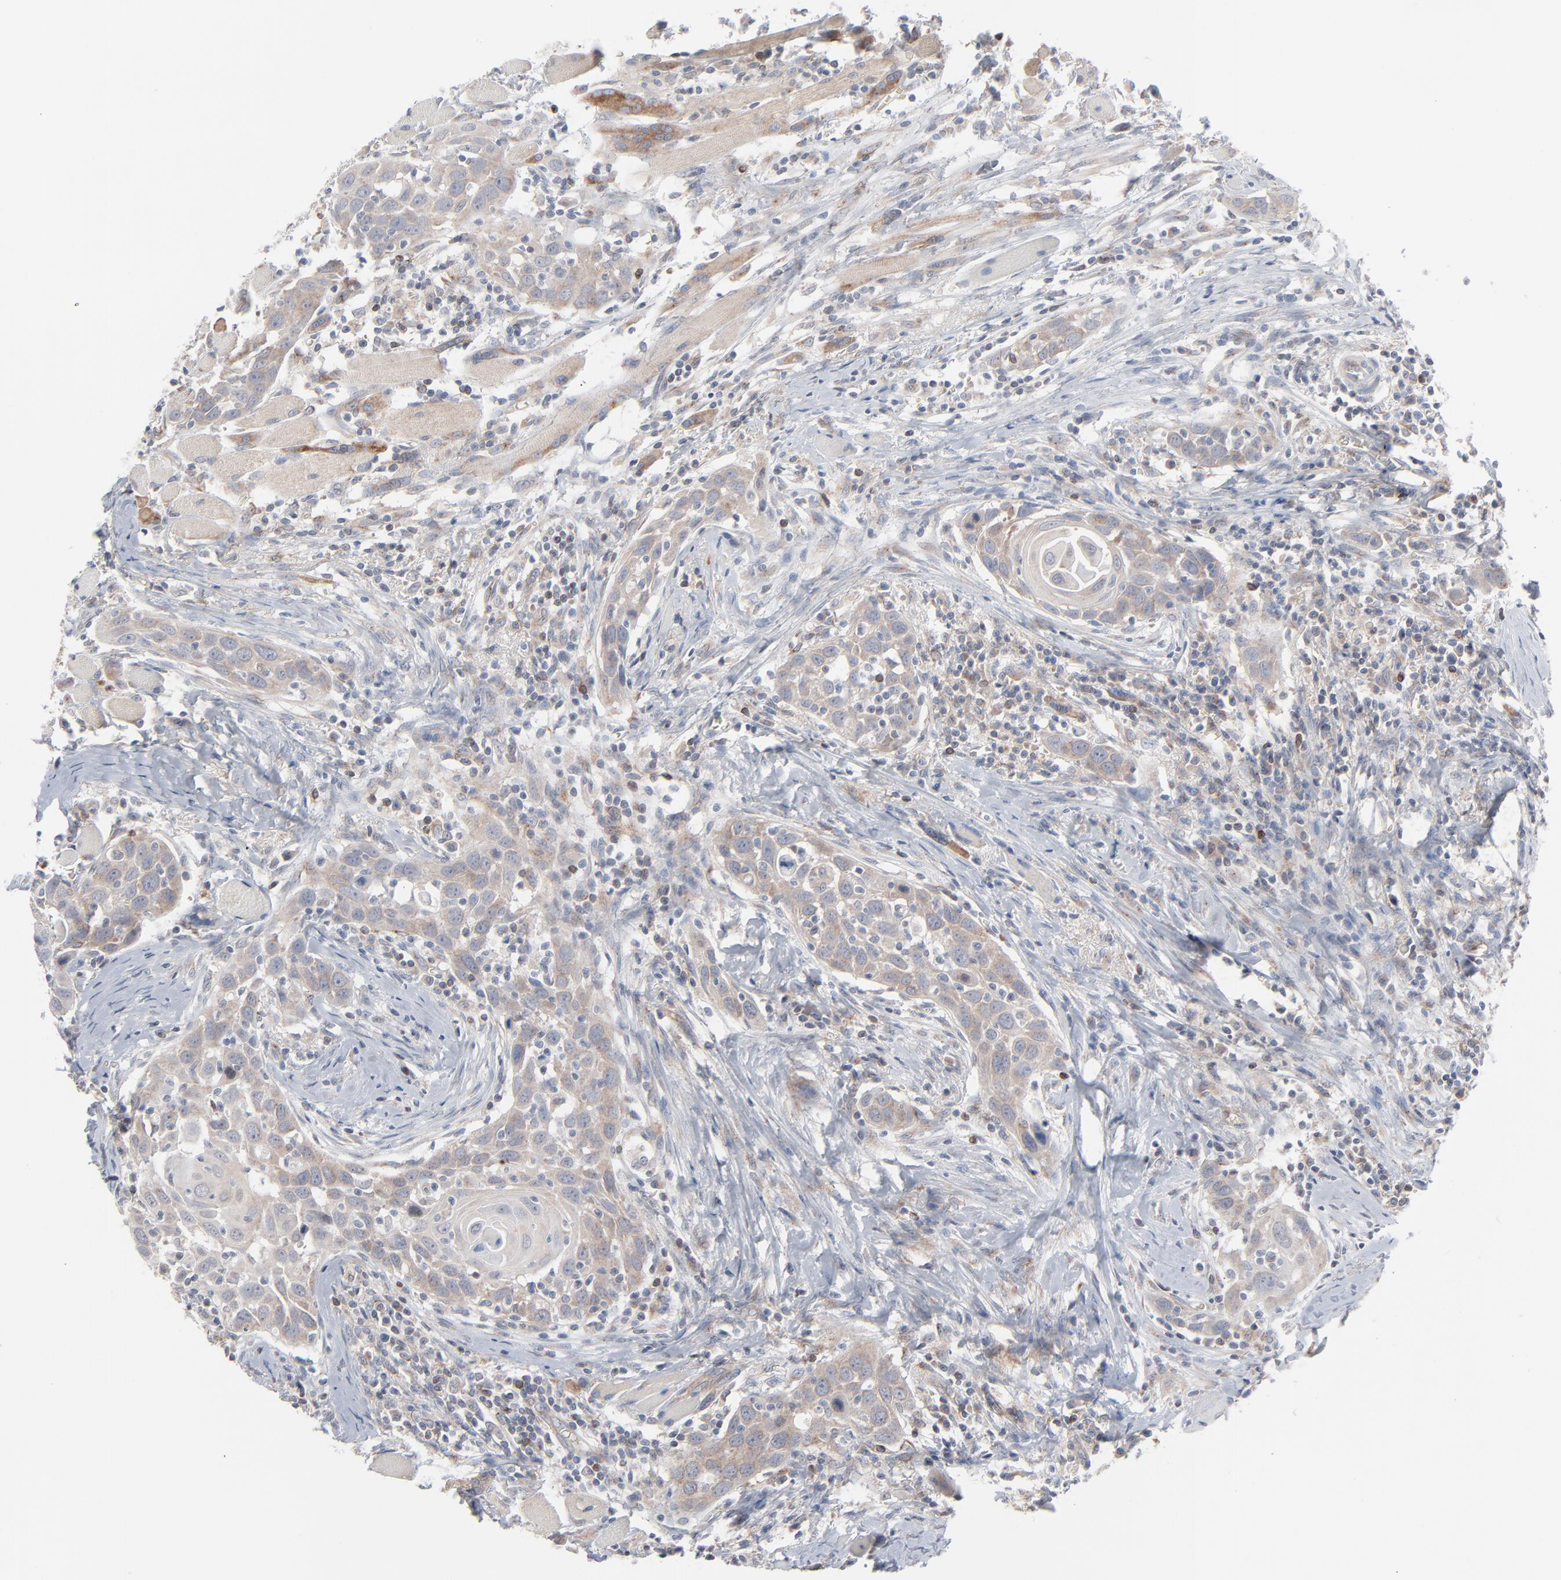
{"staining": {"intensity": "weak", "quantity": ">75%", "location": "cytoplasmic/membranous"}, "tissue": "head and neck cancer", "cell_type": "Tumor cells", "image_type": "cancer", "snomed": [{"axis": "morphology", "description": "Squamous cell carcinoma, NOS"}, {"axis": "topography", "description": "Oral tissue"}, {"axis": "topography", "description": "Head-Neck"}], "caption": "A brown stain highlights weak cytoplasmic/membranous expression of a protein in head and neck cancer (squamous cell carcinoma) tumor cells.", "gene": "KDSR", "patient": {"sex": "female", "age": 50}}